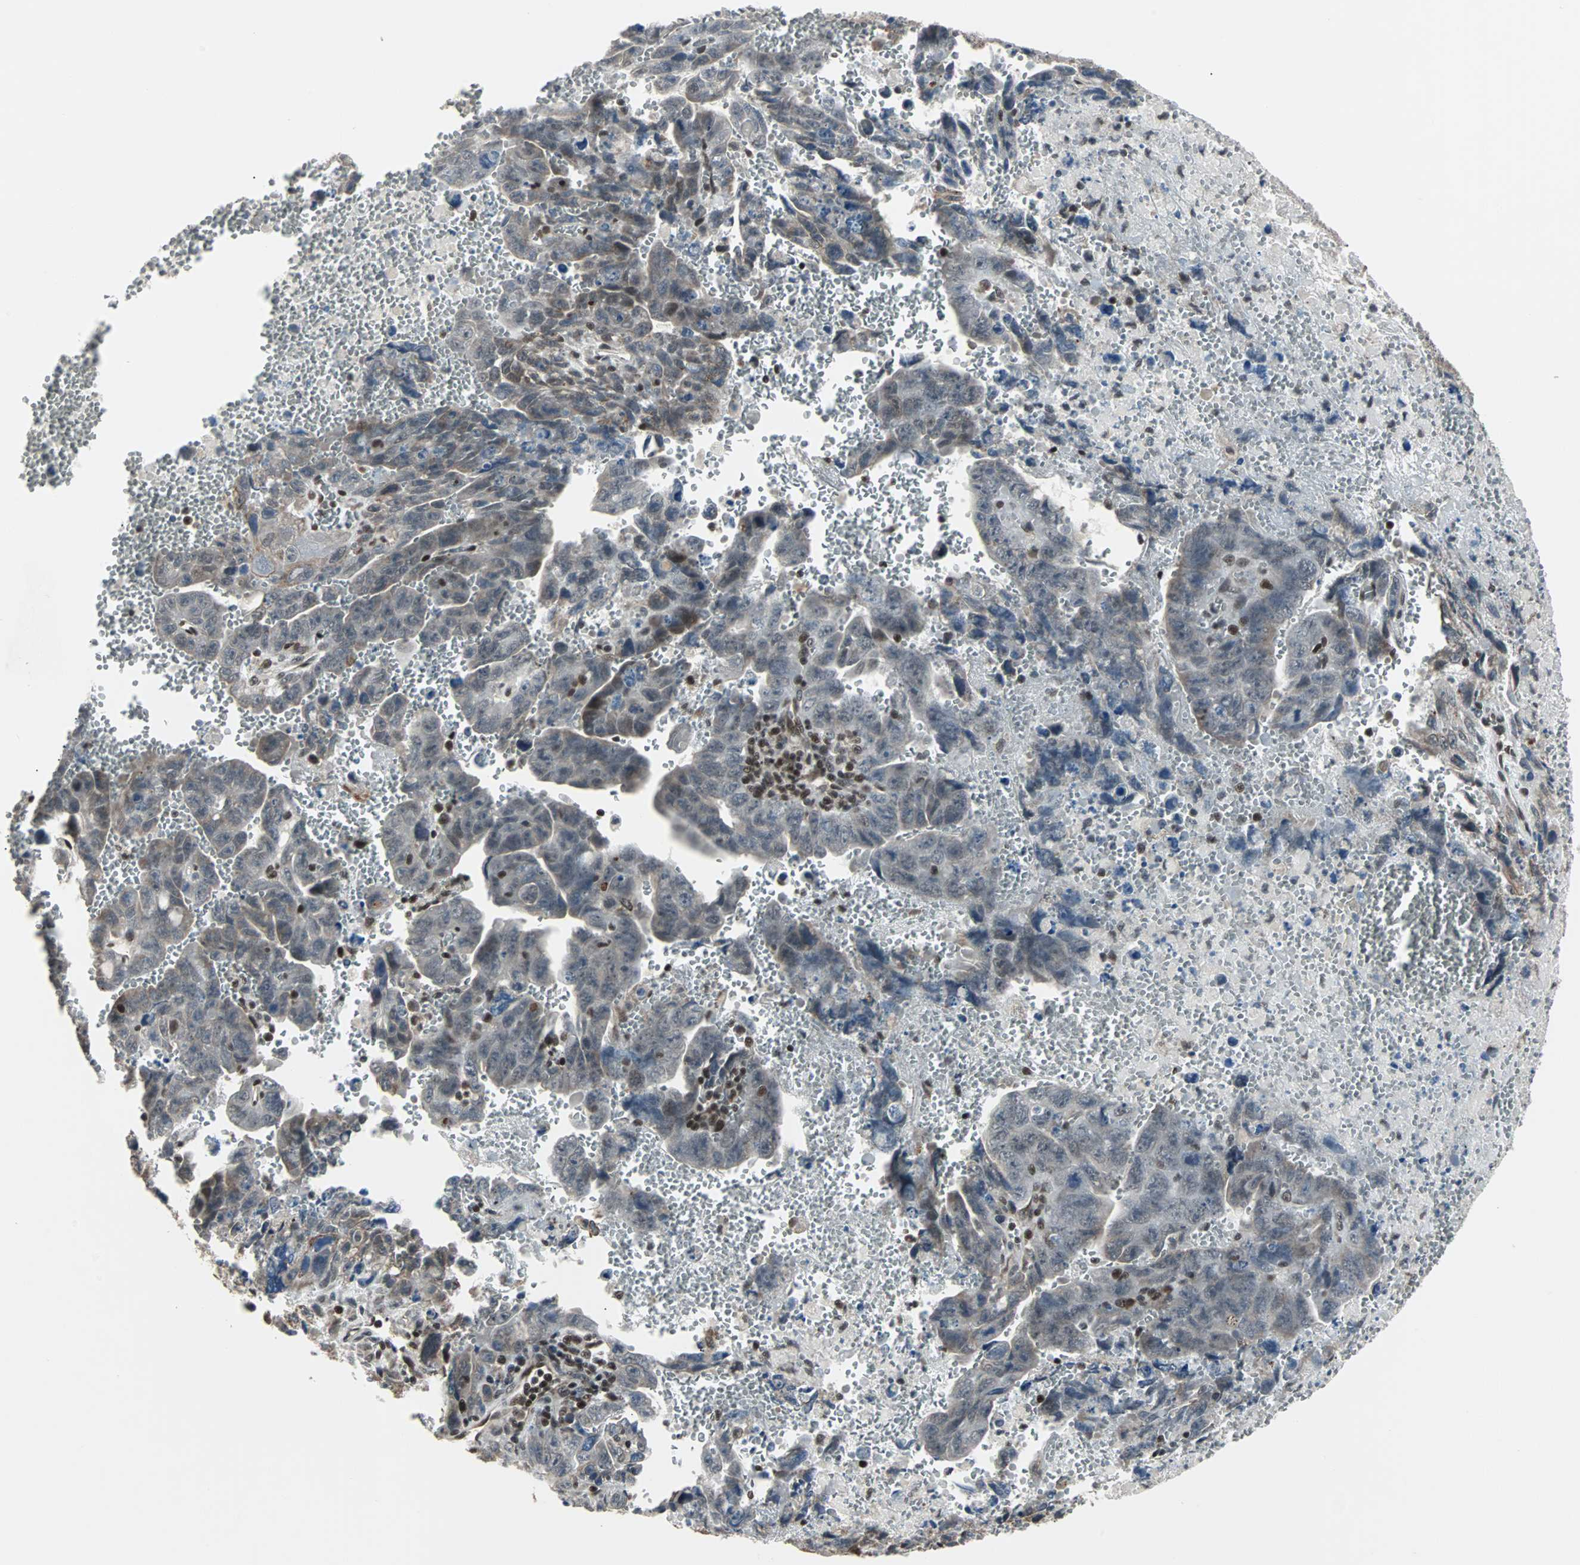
{"staining": {"intensity": "weak", "quantity": "25%-75%", "location": "cytoplasmic/membranous"}, "tissue": "testis cancer", "cell_type": "Tumor cells", "image_type": "cancer", "snomed": [{"axis": "morphology", "description": "Carcinoma, Embryonal, NOS"}, {"axis": "topography", "description": "Testis"}], "caption": "This image exhibits immunohistochemistry staining of testis embryonal carcinoma, with low weak cytoplasmic/membranous expression in approximately 25%-75% of tumor cells.", "gene": "TERF2IP", "patient": {"sex": "male", "age": 28}}